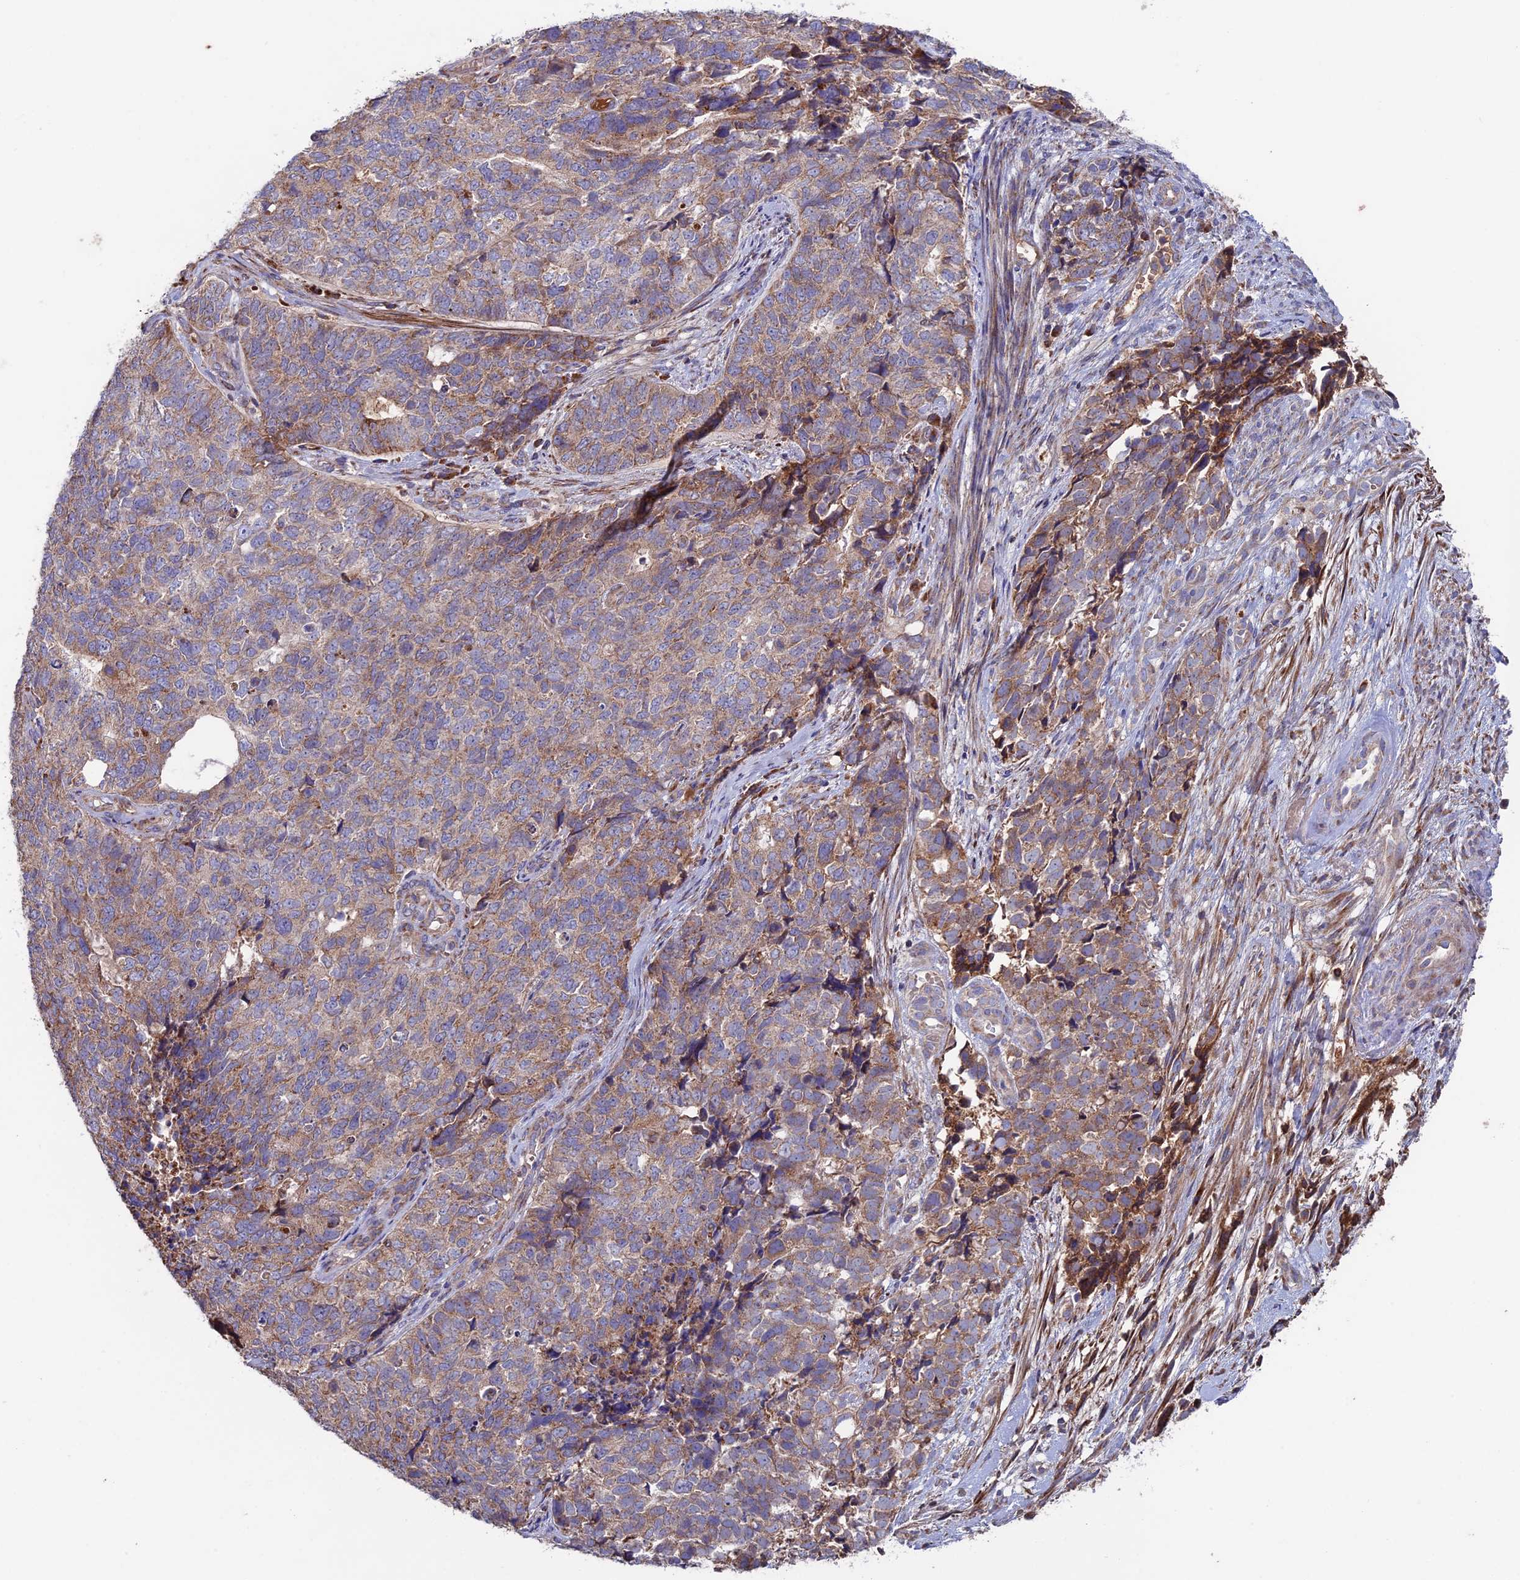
{"staining": {"intensity": "moderate", "quantity": ">75%", "location": "cytoplasmic/membranous"}, "tissue": "cervical cancer", "cell_type": "Tumor cells", "image_type": "cancer", "snomed": [{"axis": "morphology", "description": "Squamous cell carcinoma, NOS"}, {"axis": "topography", "description": "Cervix"}], "caption": "DAB immunohistochemical staining of human cervical squamous cell carcinoma displays moderate cytoplasmic/membranous protein staining in about >75% of tumor cells.", "gene": "SLC15A5", "patient": {"sex": "female", "age": 63}}